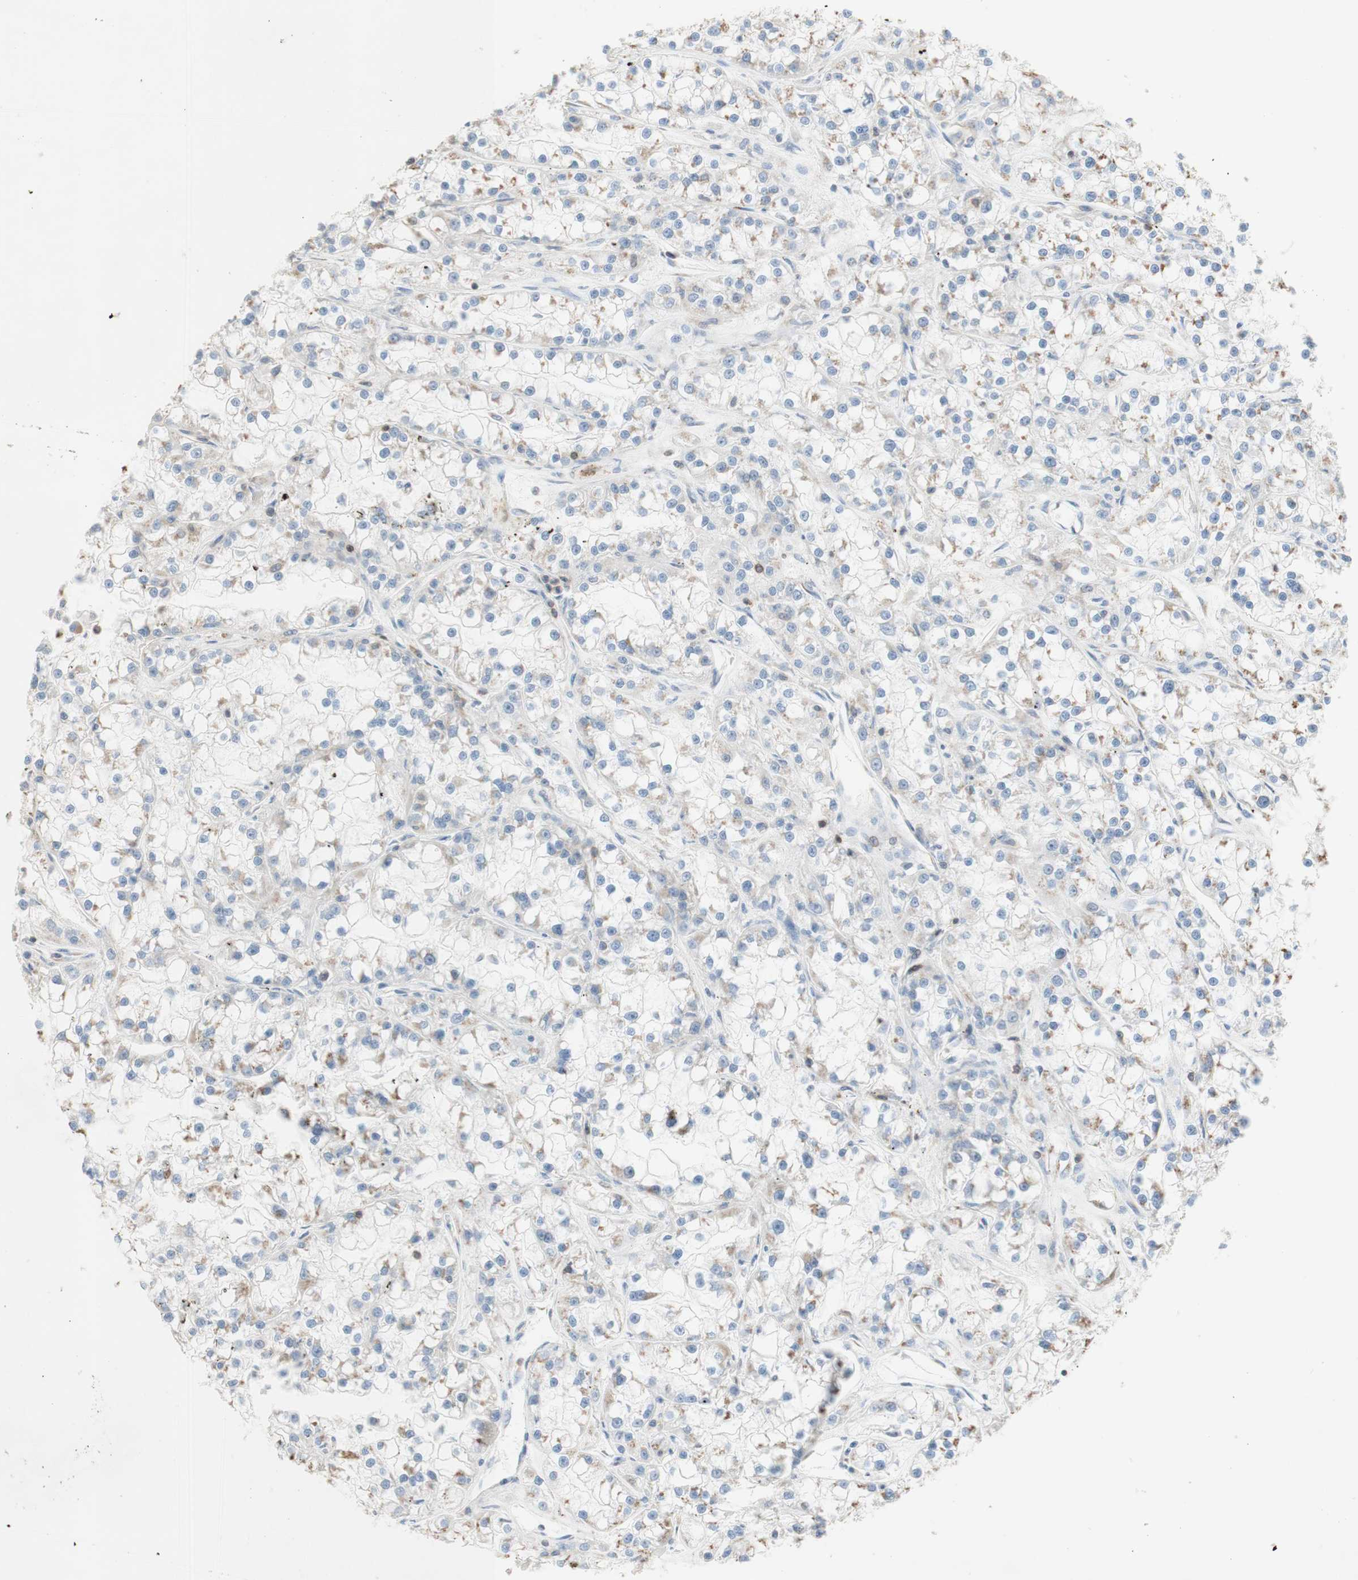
{"staining": {"intensity": "negative", "quantity": "none", "location": "none"}, "tissue": "renal cancer", "cell_type": "Tumor cells", "image_type": "cancer", "snomed": [{"axis": "morphology", "description": "Adenocarcinoma, NOS"}, {"axis": "topography", "description": "Kidney"}], "caption": "This histopathology image is of renal cancer (adenocarcinoma) stained with immunohistochemistry to label a protein in brown with the nuclei are counter-stained blue. There is no staining in tumor cells.", "gene": "SPINK6", "patient": {"sex": "female", "age": 52}}